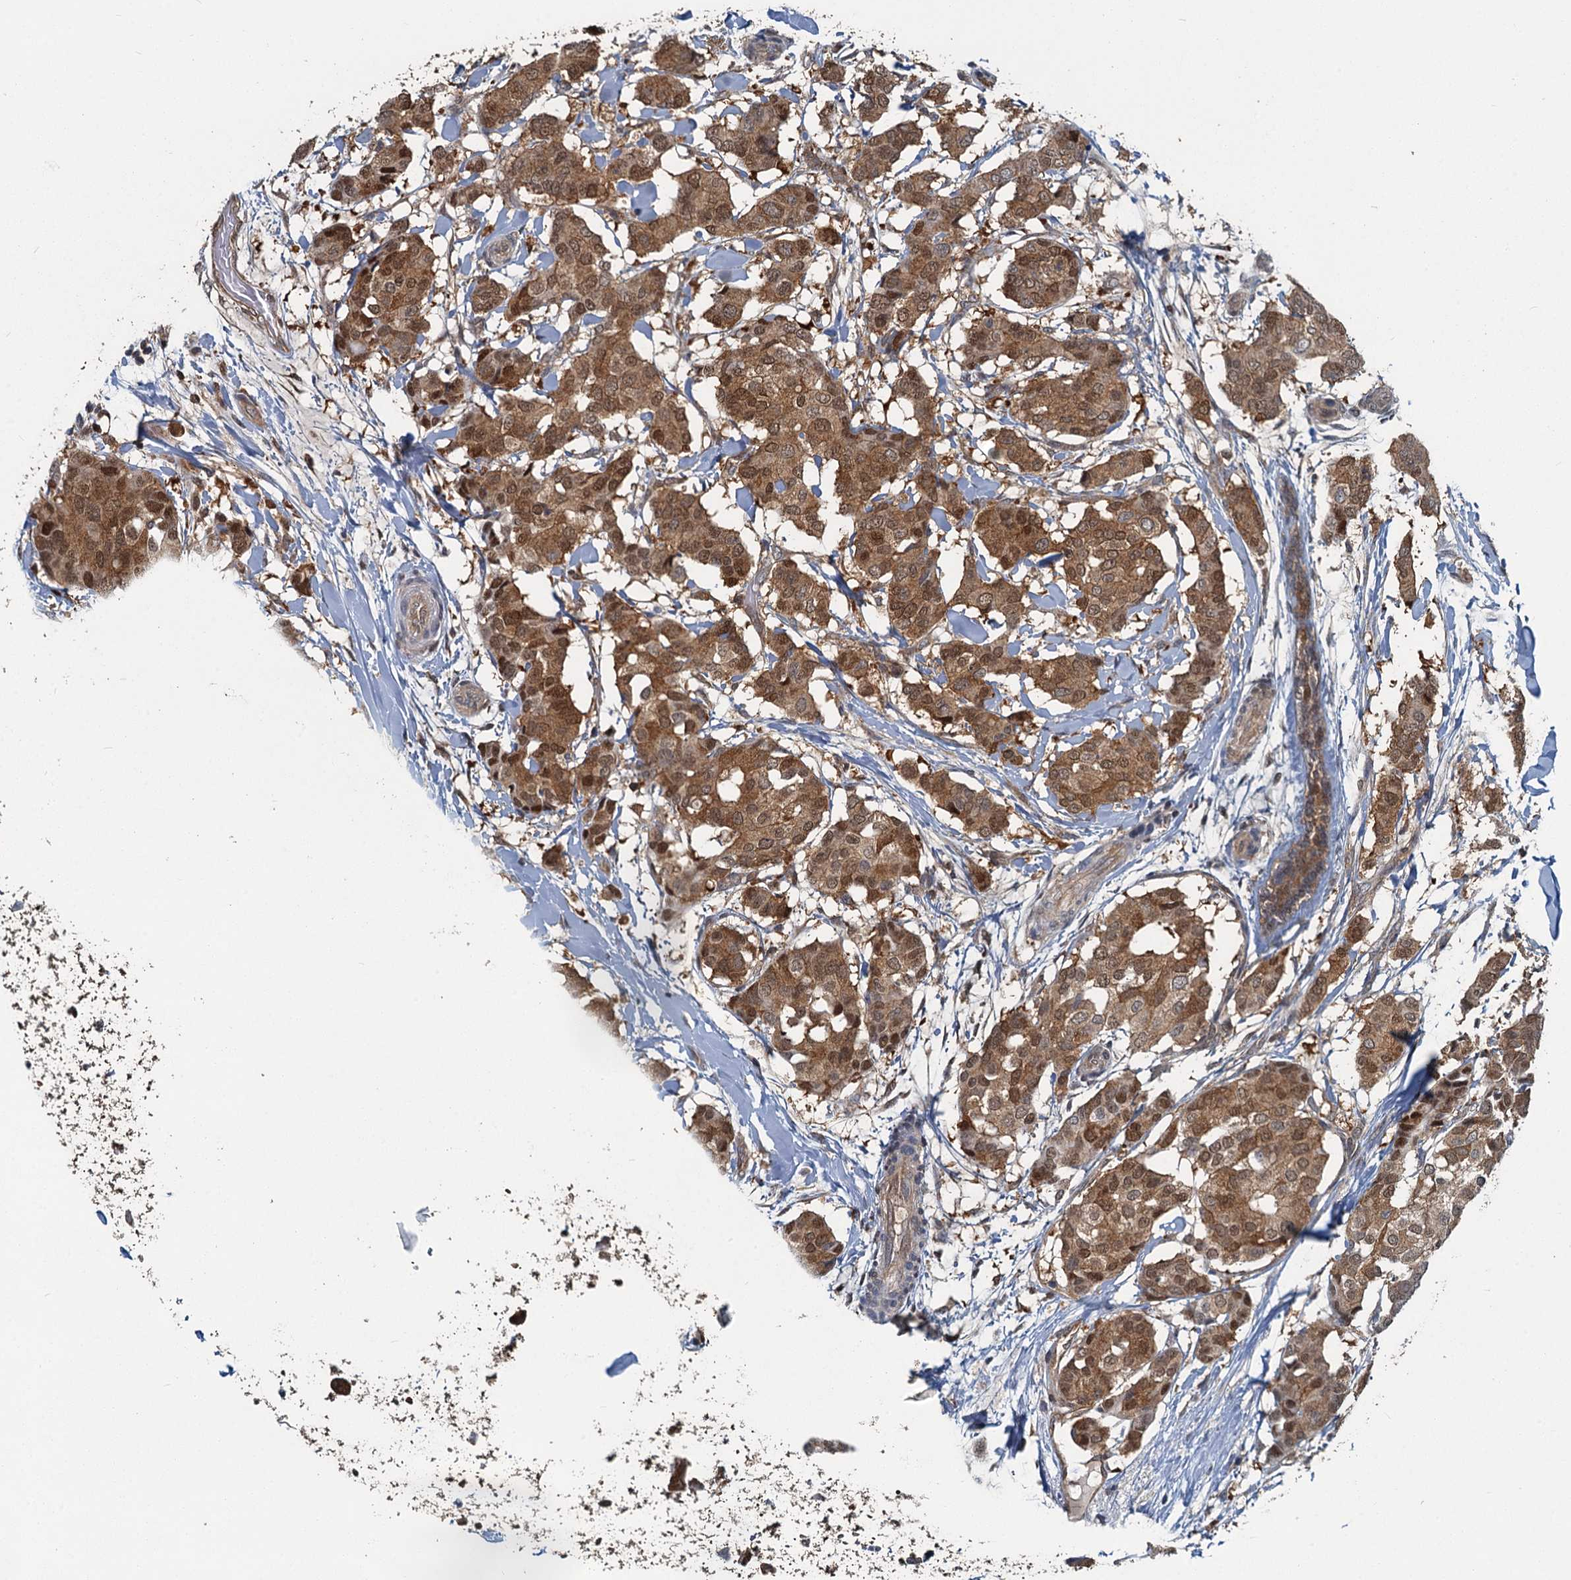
{"staining": {"intensity": "moderate", "quantity": ">75%", "location": "cytoplasmic/membranous,nuclear"}, "tissue": "breast cancer", "cell_type": "Tumor cells", "image_type": "cancer", "snomed": [{"axis": "morphology", "description": "Duct carcinoma"}, {"axis": "topography", "description": "Breast"}], "caption": "Brown immunohistochemical staining in breast cancer shows moderate cytoplasmic/membranous and nuclear staining in about >75% of tumor cells. (DAB IHC, brown staining for protein, blue staining for nuclei).", "gene": "GPI", "patient": {"sex": "female", "age": 75}}